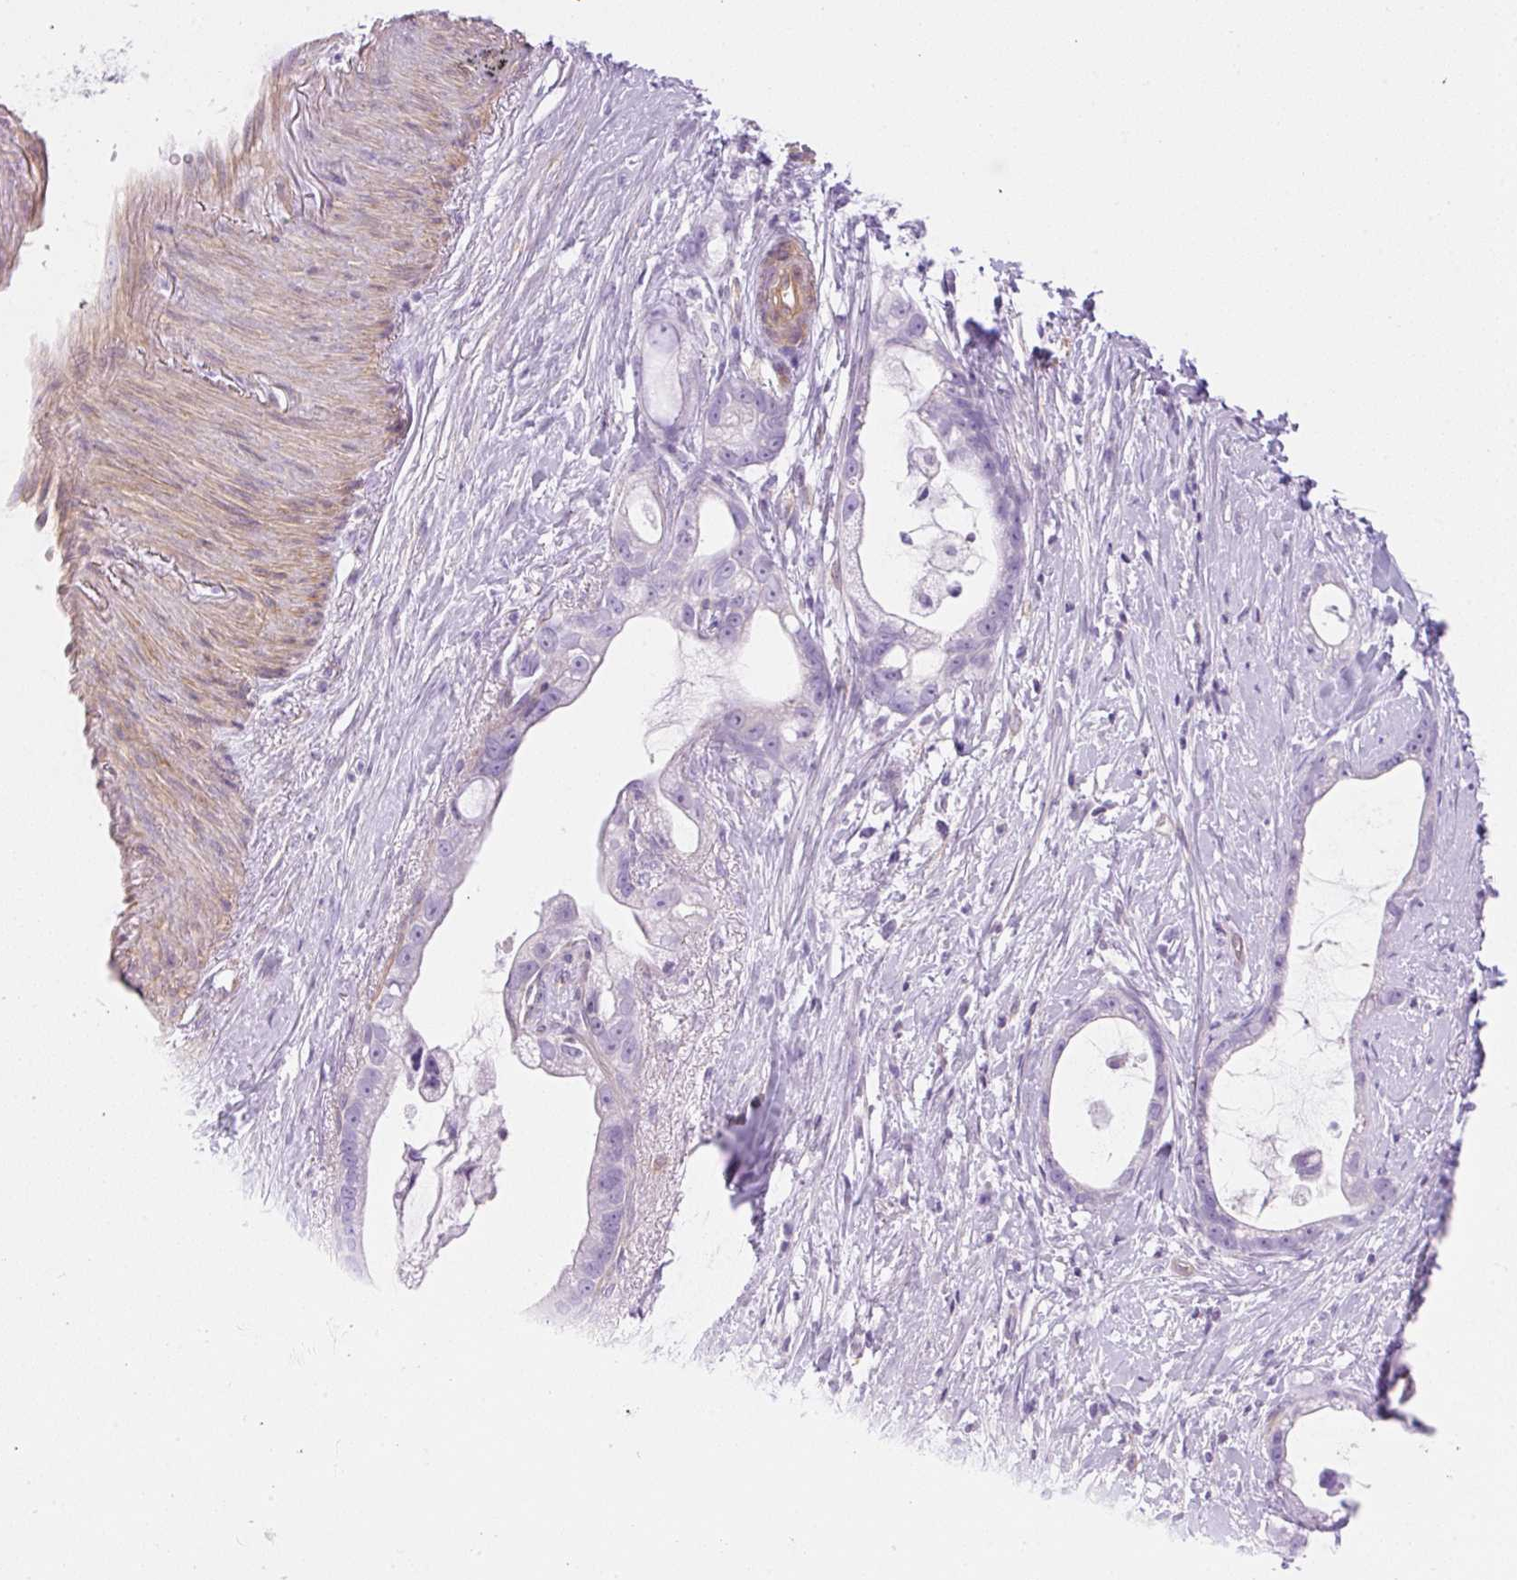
{"staining": {"intensity": "negative", "quantity": "none", "location": "none"}, "tissue": "stomach cancer", "cell_type": "Tumor cells", "image_type": "cancer", "snomed": [{"axis": "morphology", "description": "Adenocarcinoma, NOS"}, {"axis": "topography", "description": "Stomach"}], "caption": "There is no significant positivity in tumor cells of stomach adenocarcinoma.", "gene": "EHD3", "patient": {"sex": "male", "age": 55}}